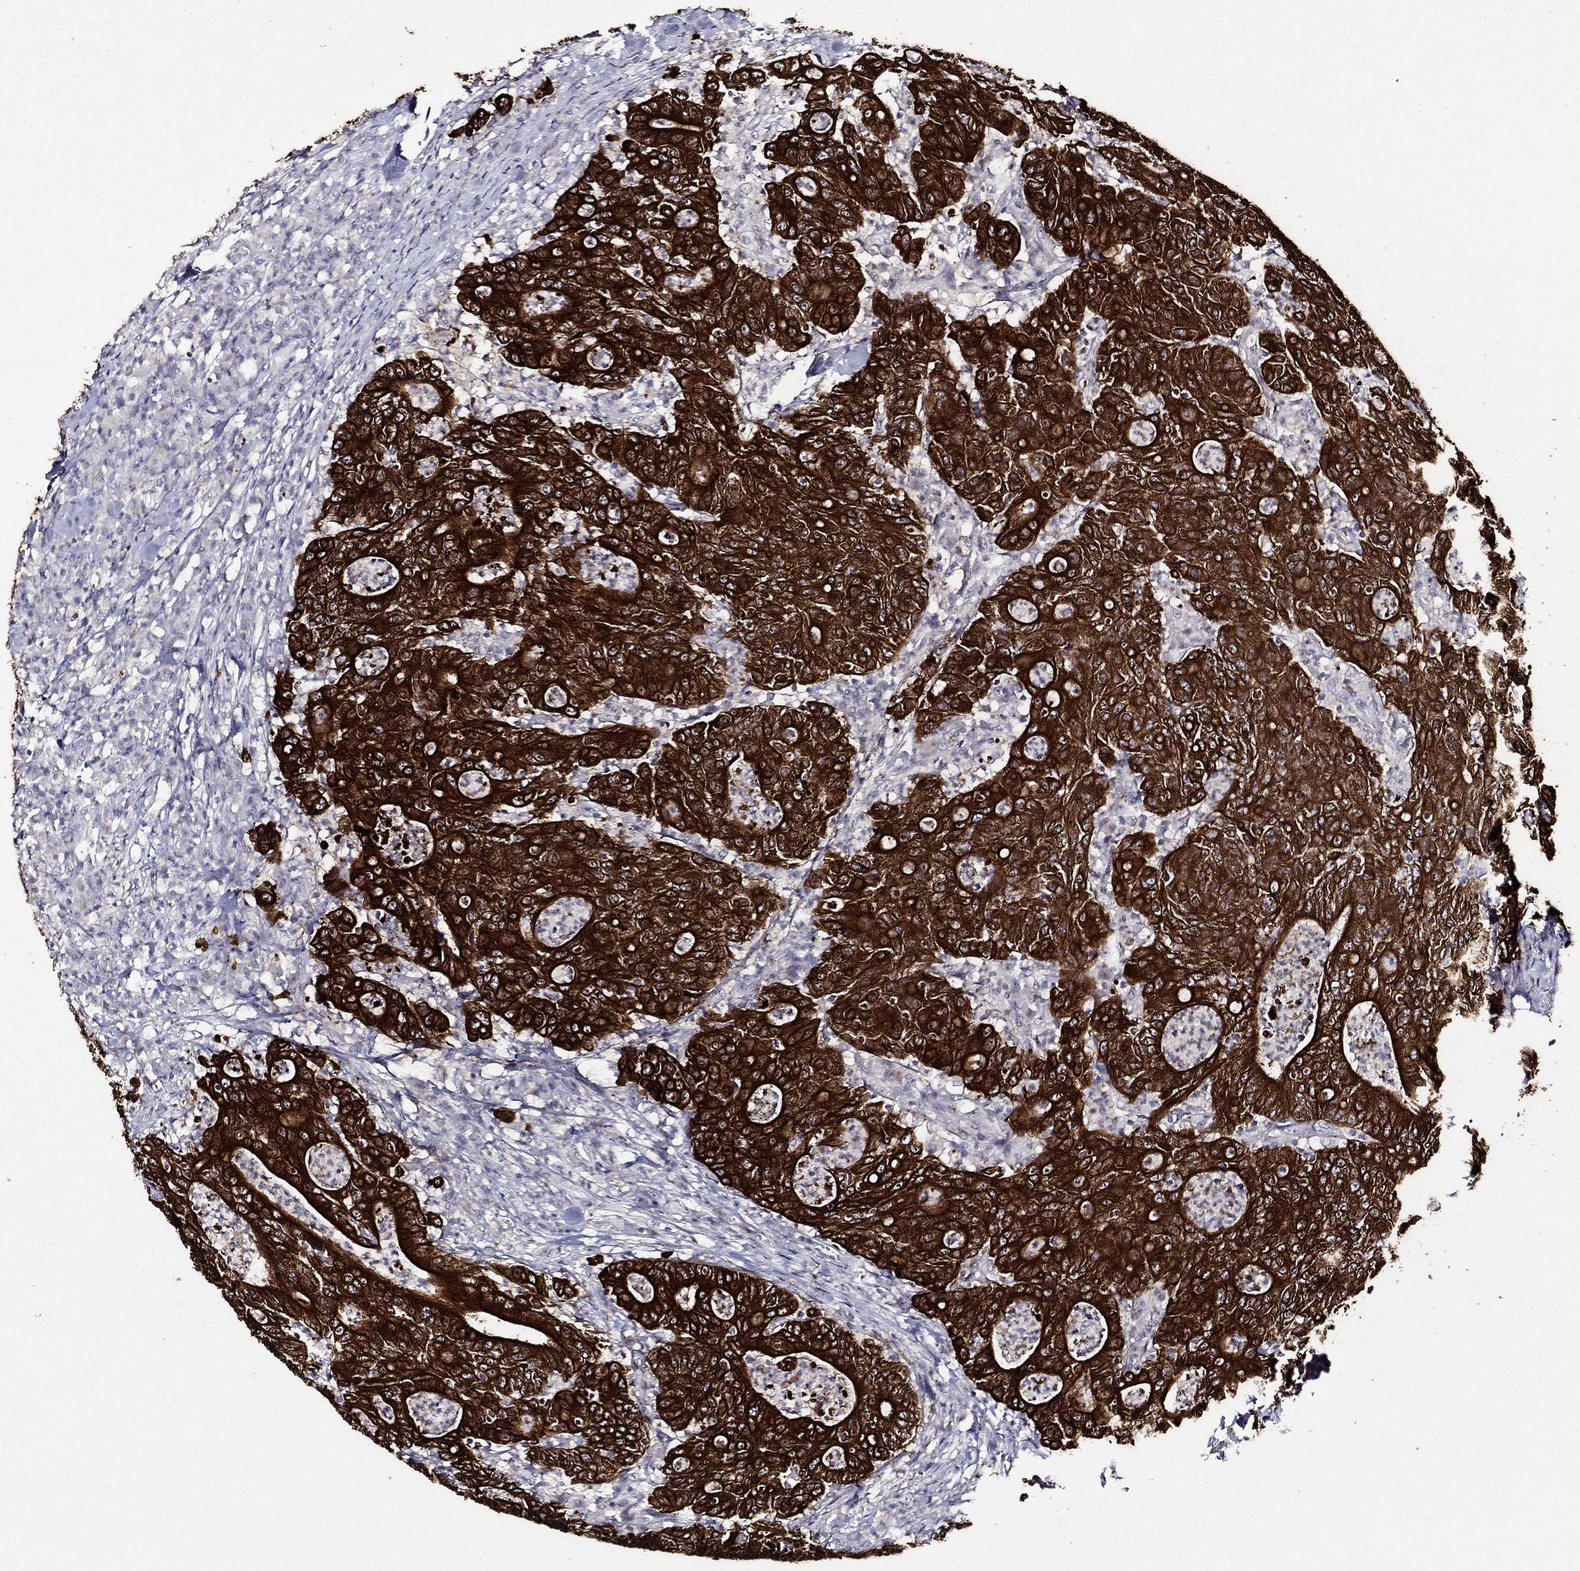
{"staining": {"intensity": "strong", "quantity": ">75%", "location": "cytoplasmic/membranous"}, "tissue": "colorectal cancer", "cell_type": "Tumor cells", "image_type": "cancer", "snomed": [{"axis": "morphology", "description": "Adenocarcinoma, NOS"}, {"axis": "topography", "description": "Colon"}], "caption": "High-magnification brightfield microscopy of colorectal cancer (adenocarcinoma) stained with DAB (brown) and counterstained with hematoxylin (blue). tumor cells exhibit strong cytoplasmic/membranous expression is seen in about>75% of cells.", "gene": "KRT7", "patient": {"sex": "male", "age": 70}}